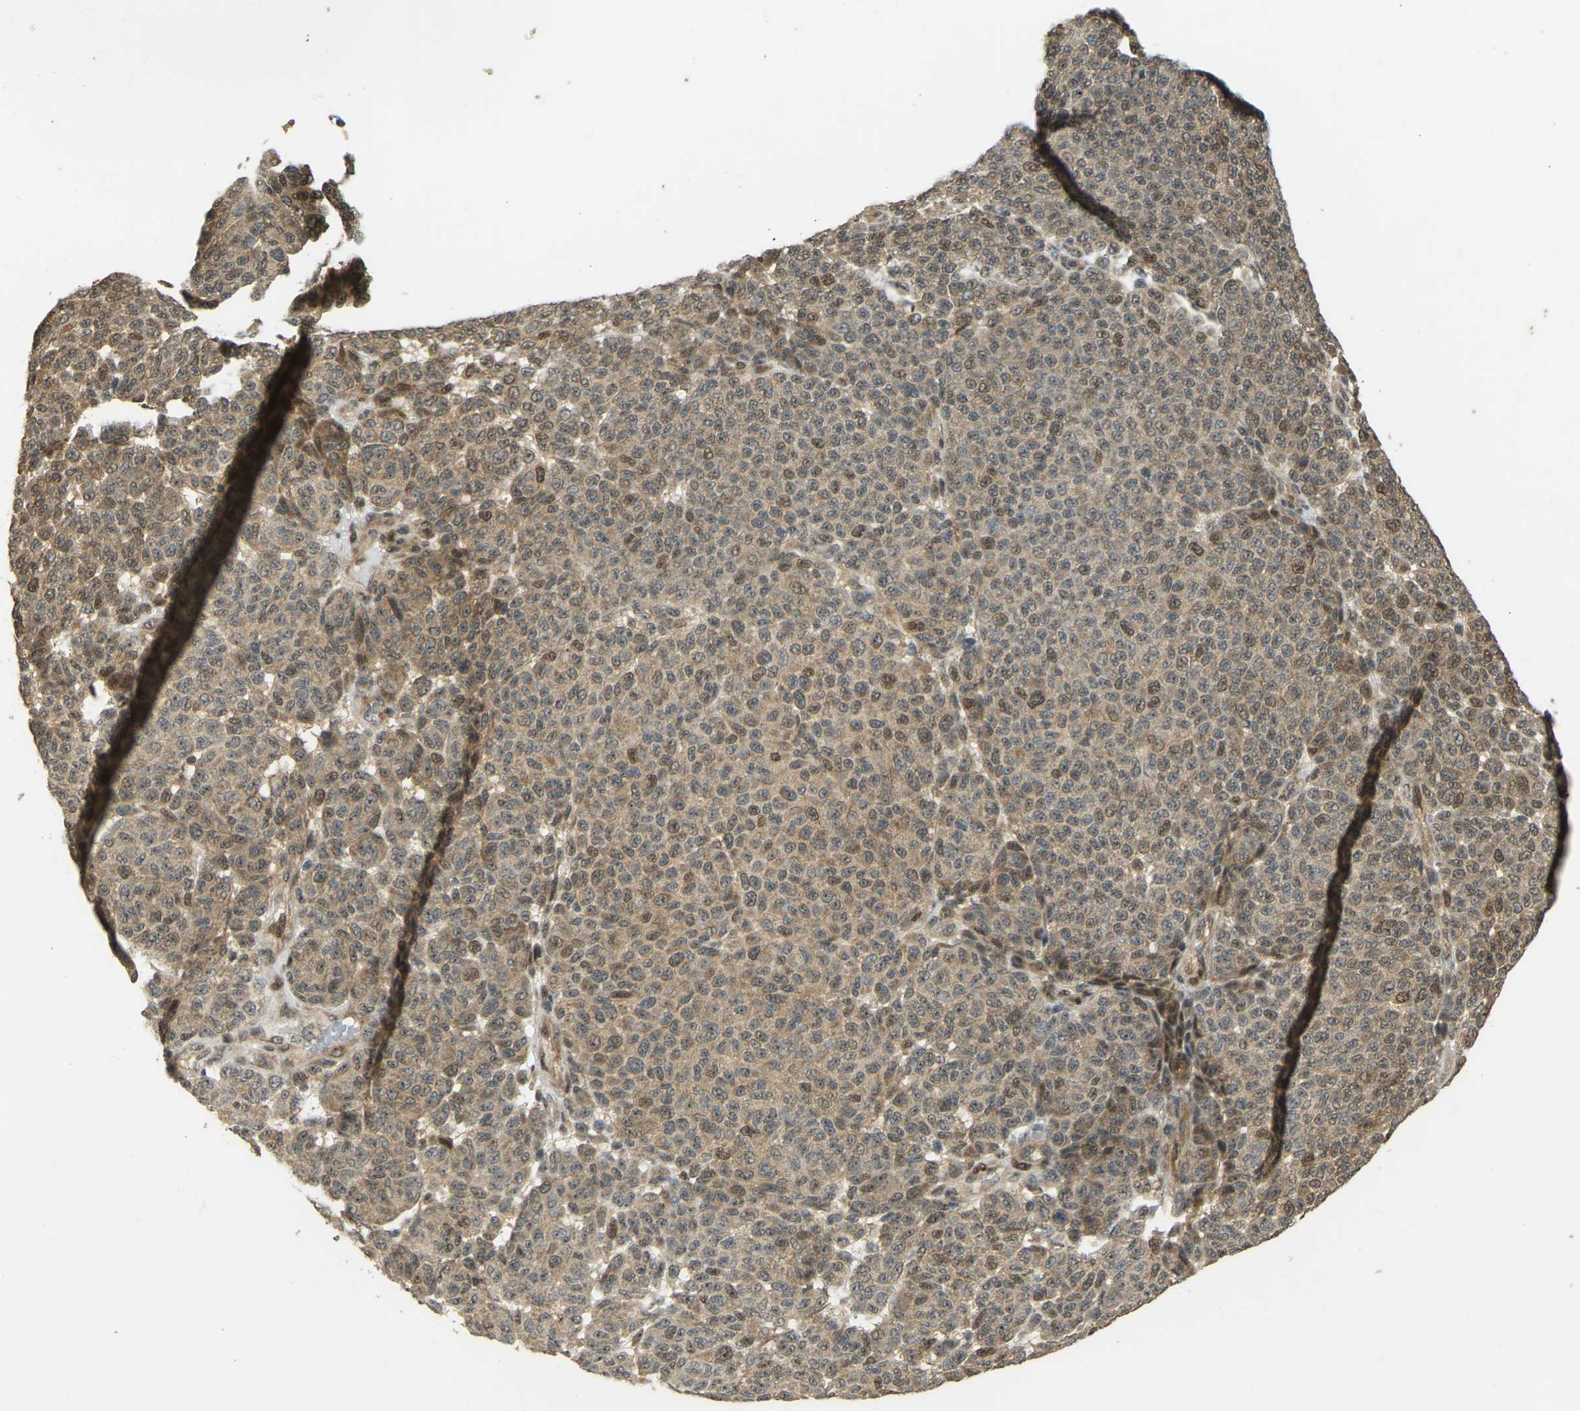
{"staining": {"intensity": "moderate", "quantity": ">75%", "location": "cytoplasmic/membranous,nuclear"}, "tissue": "melanoma", "cell_type": "Tumor cells", "image_type": "cancer", "snomed": [{"axis": "morphology", "description": "Malignant melanoma, NOS"}, {"axis": "topography", "description": "Skin"}], "caption": "IHC of human malignant melanoma shows medium levels of moderate cytoplasmic/membranous and nuclear expression in approximately >75% of tumor cells.", "gene": "BRF2", "patient": {"sex": "male", "age": 59}}